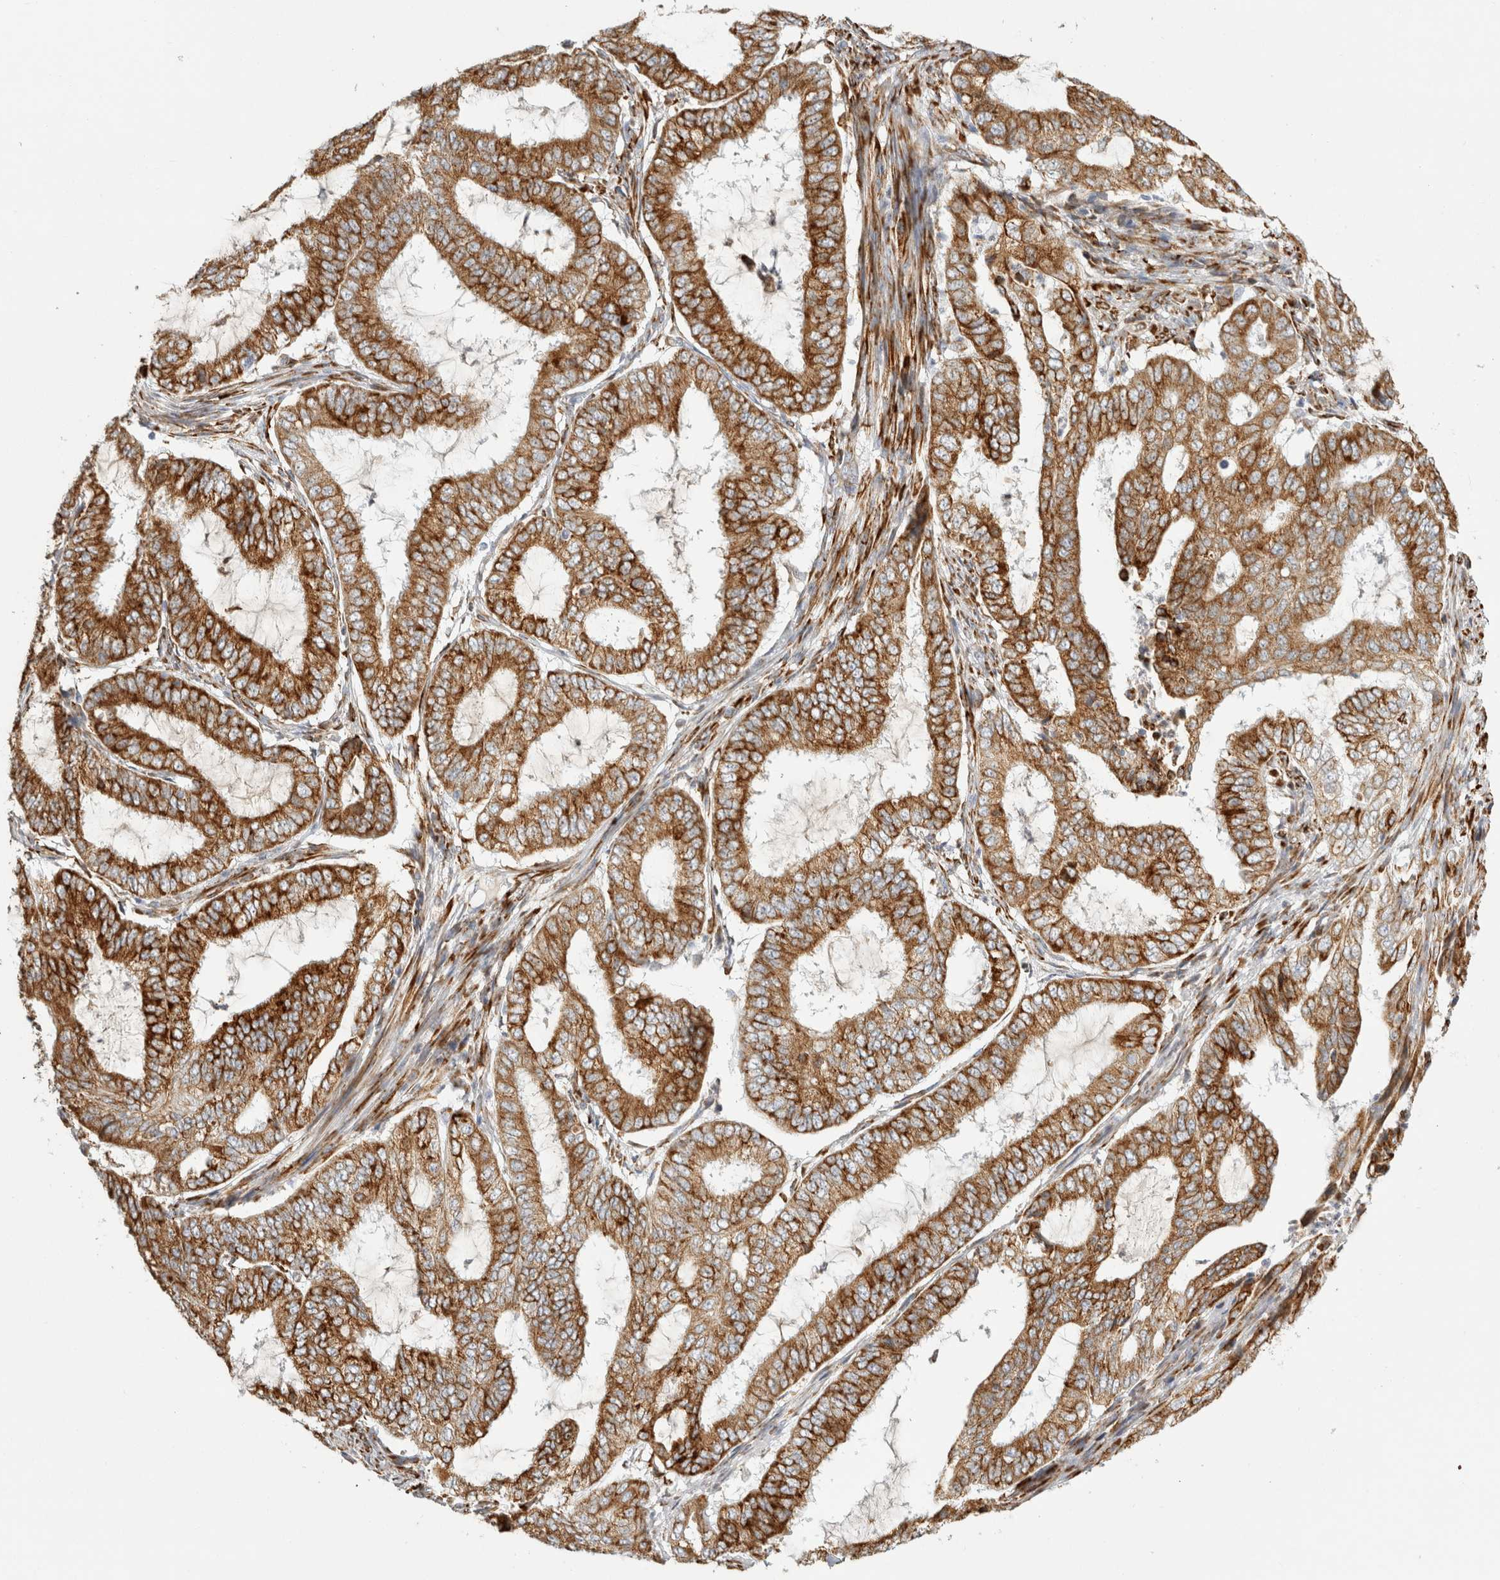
{"staining": {"intensity": "strong", "quantity": ">75%", "location": "cytoplasmic/membranous"}, "tissue": "endometrial cancer", "cell_type": "Tumor cells", "image_type": "cancer", "snomed": [{"axis": "morphology", "description": "Adenocarcinoma, NOS"}, {"axis": "topography", "description": "Endometrium"}], "caption": "DAB (3,3'-diaminobenzidine) immunohistochemical staining of endometrial cancer displays strong cytoplasmic/membranous protein positivity in approximately >75% of tumor cells. The staining was performed using DAB, with brown indicating positive protein expression. Nuclei are stained blue with hematoxylin.", "gene": "OSTN", "patient": {"sex": "female", "age": 51}}